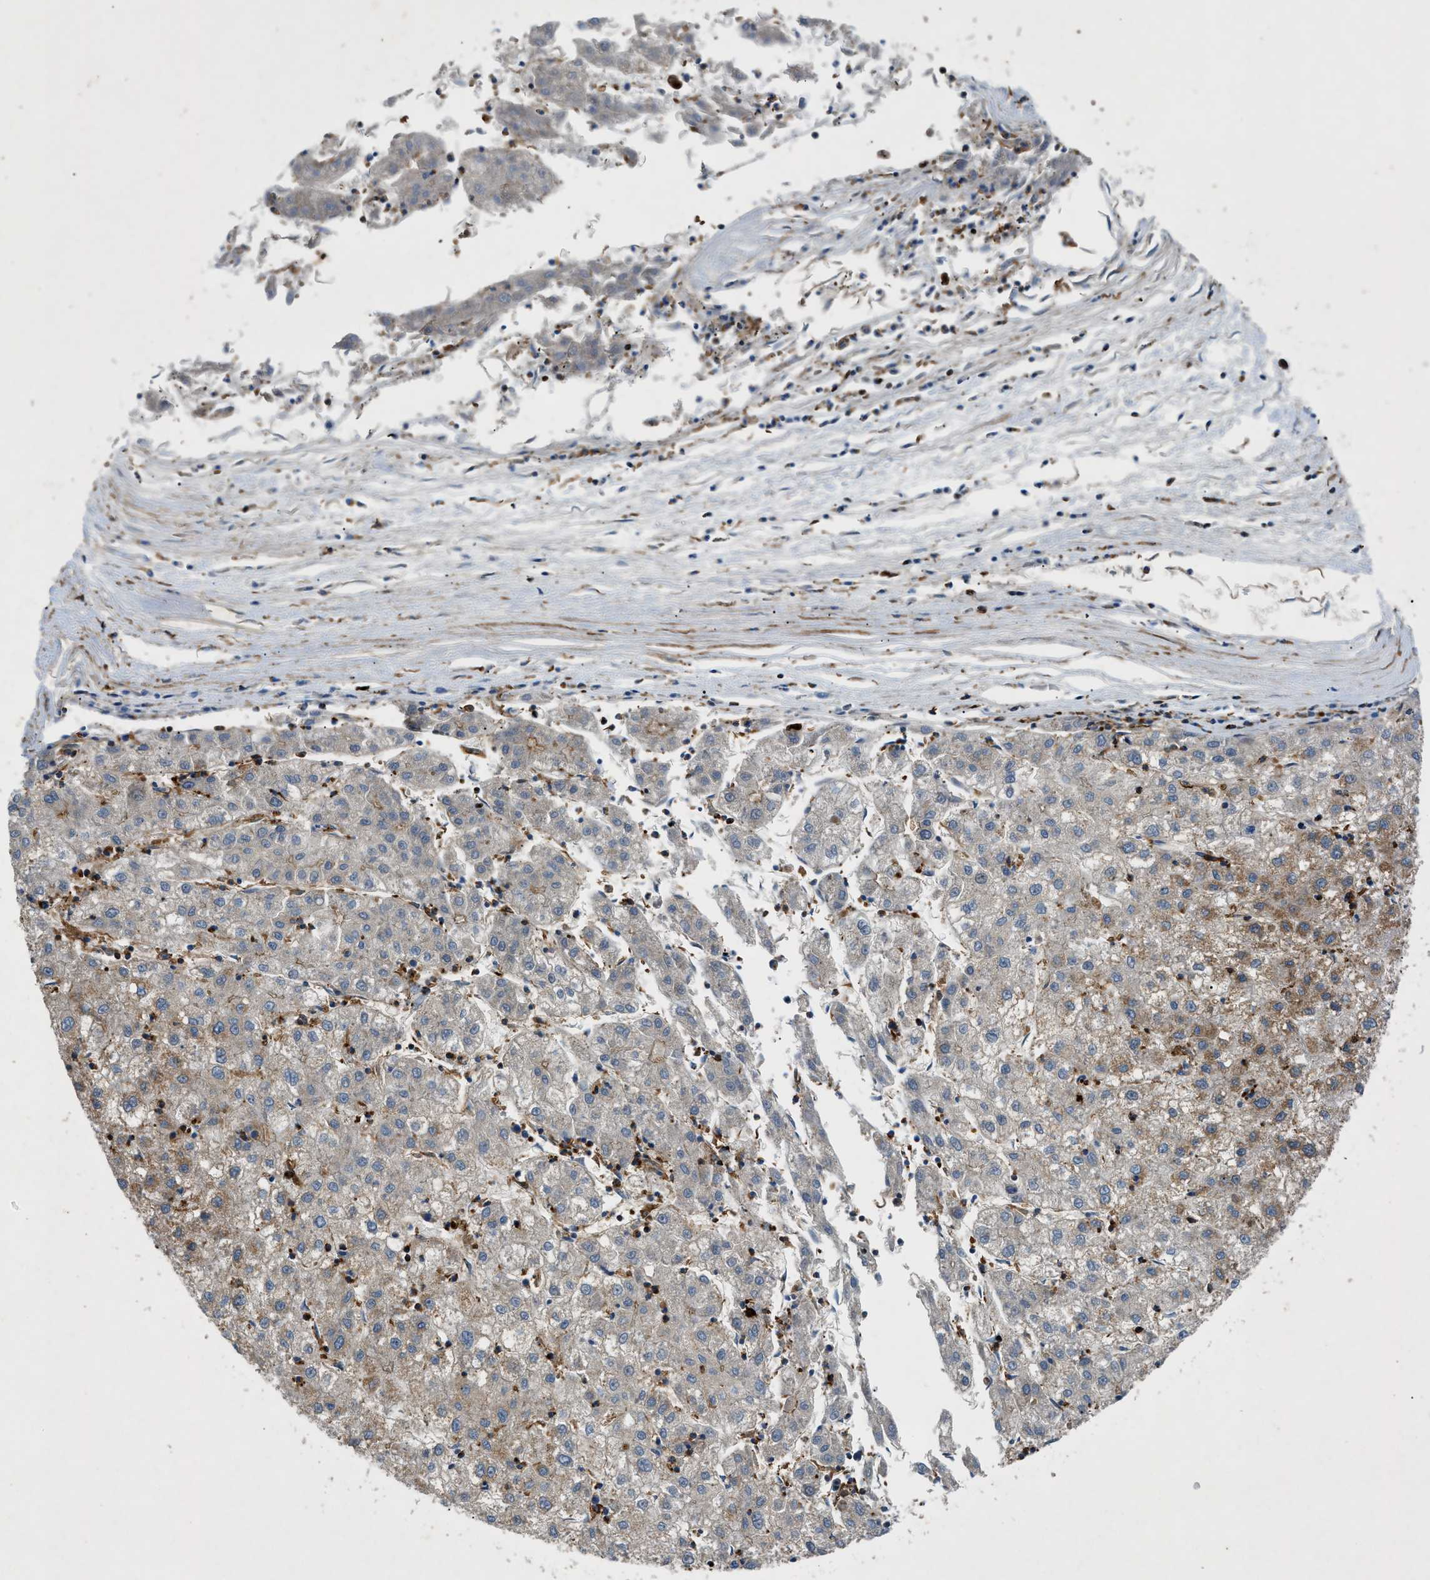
{"staining": {"intensity": "weak", "quantity": "25%-75%", "location": "cytoplasmic/membranous"}, "tissue": "liver cancer", "cell_type": "Tumor cells", "image_type": "cancer", "snomed": [{"axis": "morphology", "description": "Carcinoma, Hepatocellular, NOS"}, {"axis": "topography", "description": "Liver"}], "caption": "This is an image of immunohistochemistry staining of liver hepatocellular carcinoma, which shows weak staining in the cytoplasmic/membranous of tumor cells.", "gene": "DHODH", "patient": {"sex": "male", "age": 72}}